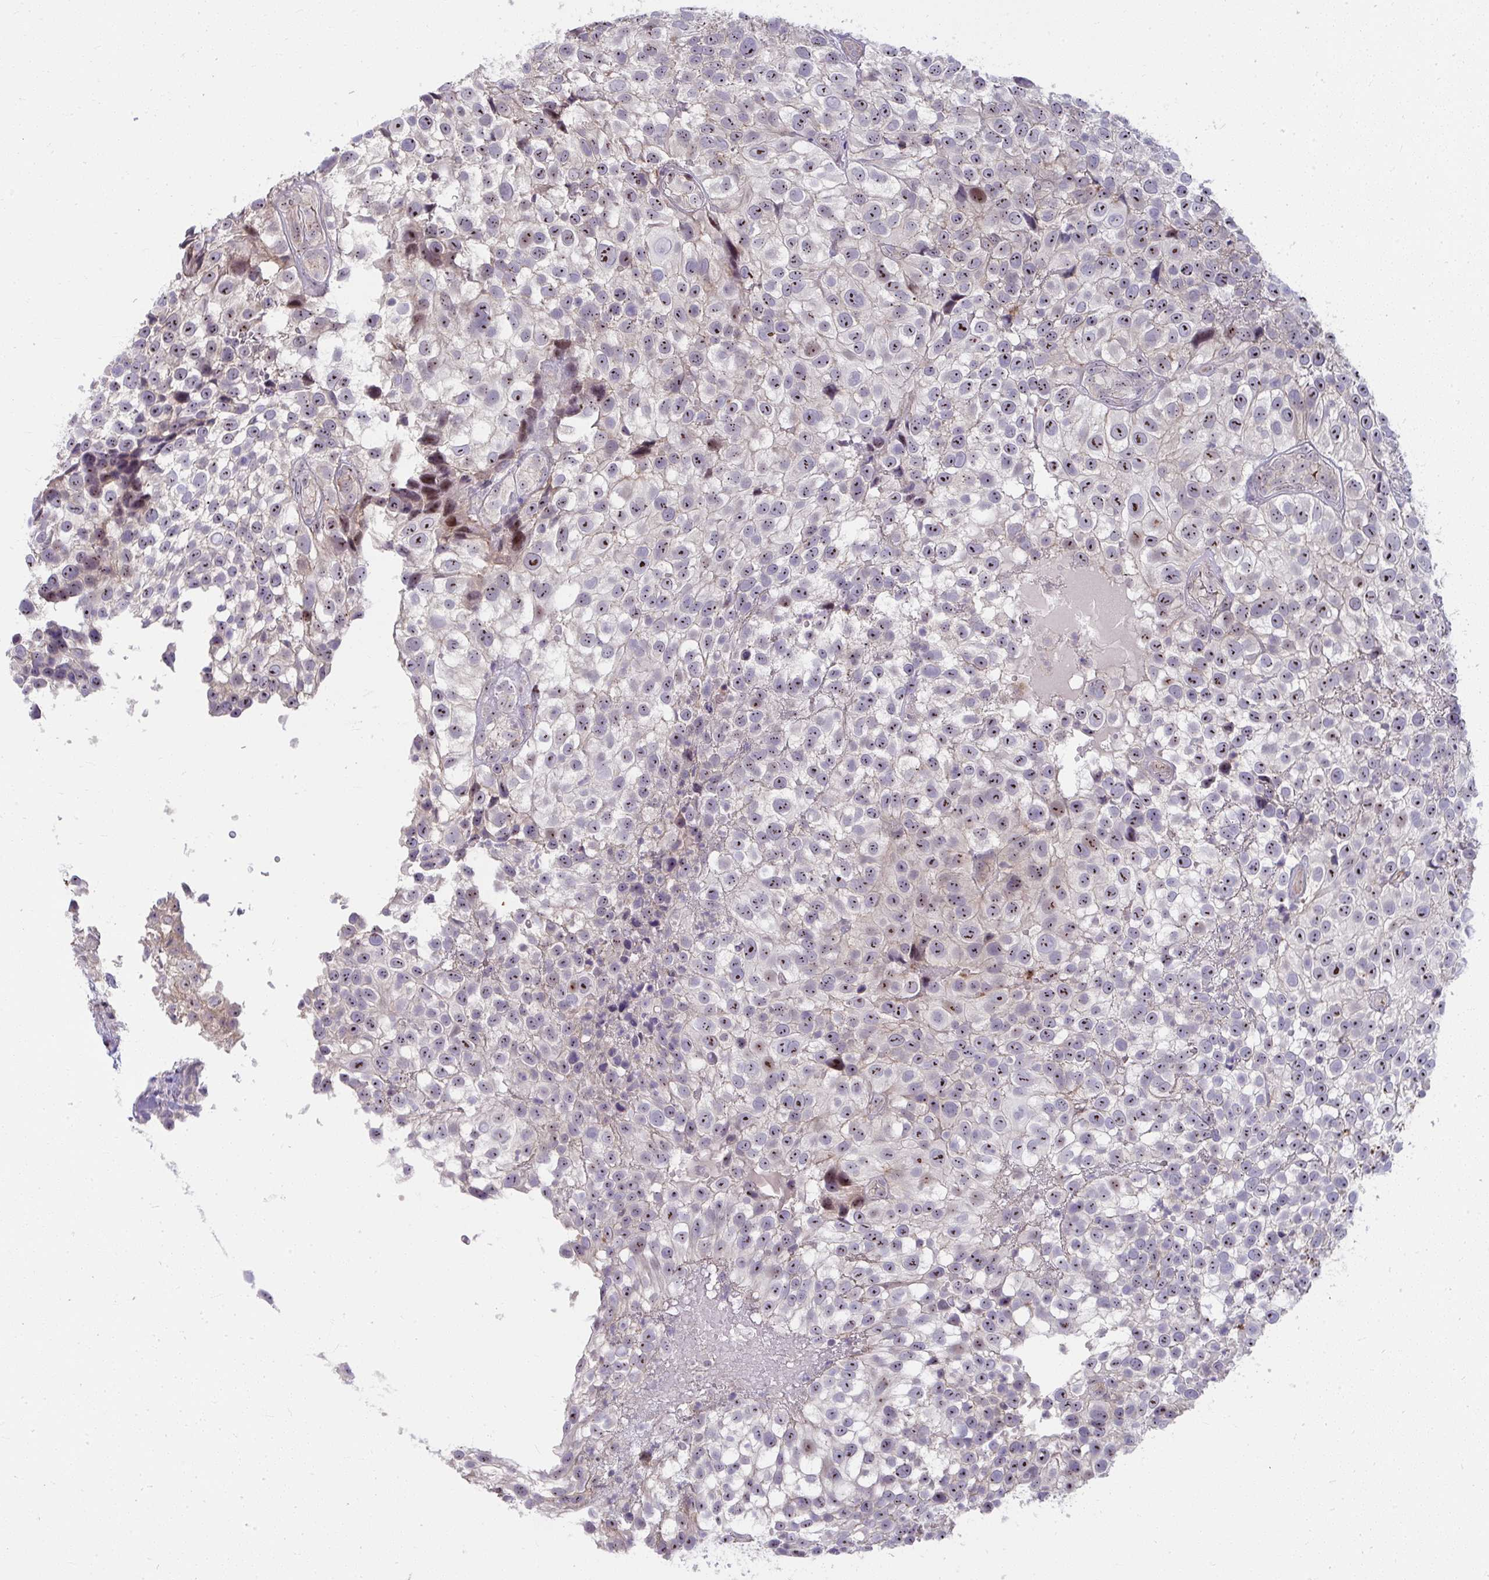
{"staining": {"intensity": "moderate", "quantity": ">75%", "location": "nuclear"}, "tissue": "urothelial cancer", "cell_type": "Tumor cells", "image_type": "cancer", "snomed": [{"axis": "morphology", "description": "Urothelial carcinoma, High grade"}, {"axis": "topography", "description": "Urinary bladder"}], "caption": "DAB immunohistochemical staining of human urothelial carcinoma (high-grade) demonstrates moderate nuclear protein positivity in about >75% of tumor cells. (brown staining indicates protein expression, while blue staining denotes nuclei).", "gene": "MUS81", "patient": {"sex": "male", "age": 56}}